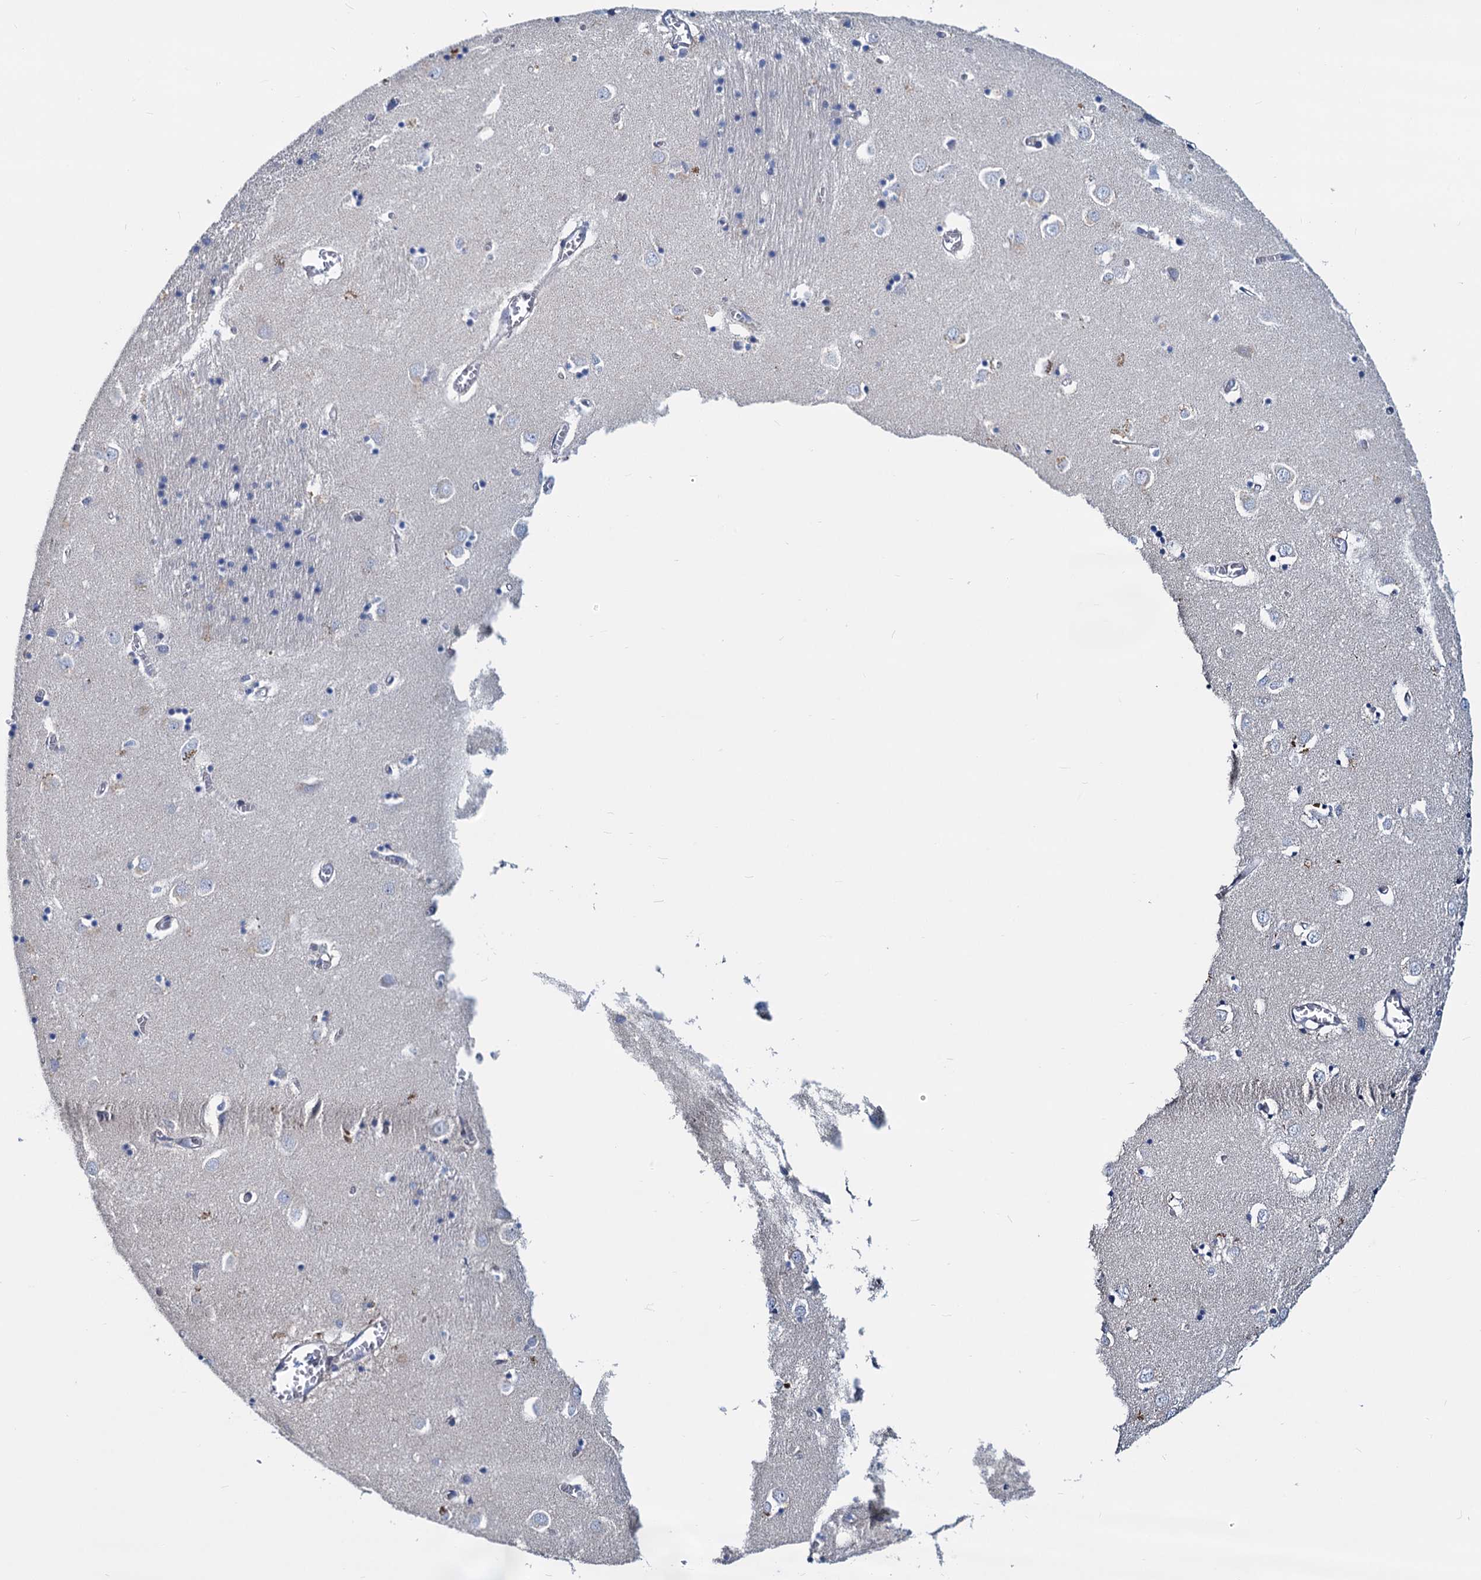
{"staining": {"intensity": "negative", "quantity": "none", "location": "none"}, "tissue": "caudate", "cell_type": "Glial cells", "image_type": "normal", "snomed": [{"axis": "morphology", "description": "Normal tissue, NOS"}, {"axis": "topography", "description": "Lateral ventricle wall"}], "caption": "Micrograph shows no significant protein positivity in glial cells of benign caudate. (DAB immunohistochemistry visualized using brightfield microscopy, high magnification).", "gene": "LRCH4", "patient": {"sex": "male", "age": 70}}